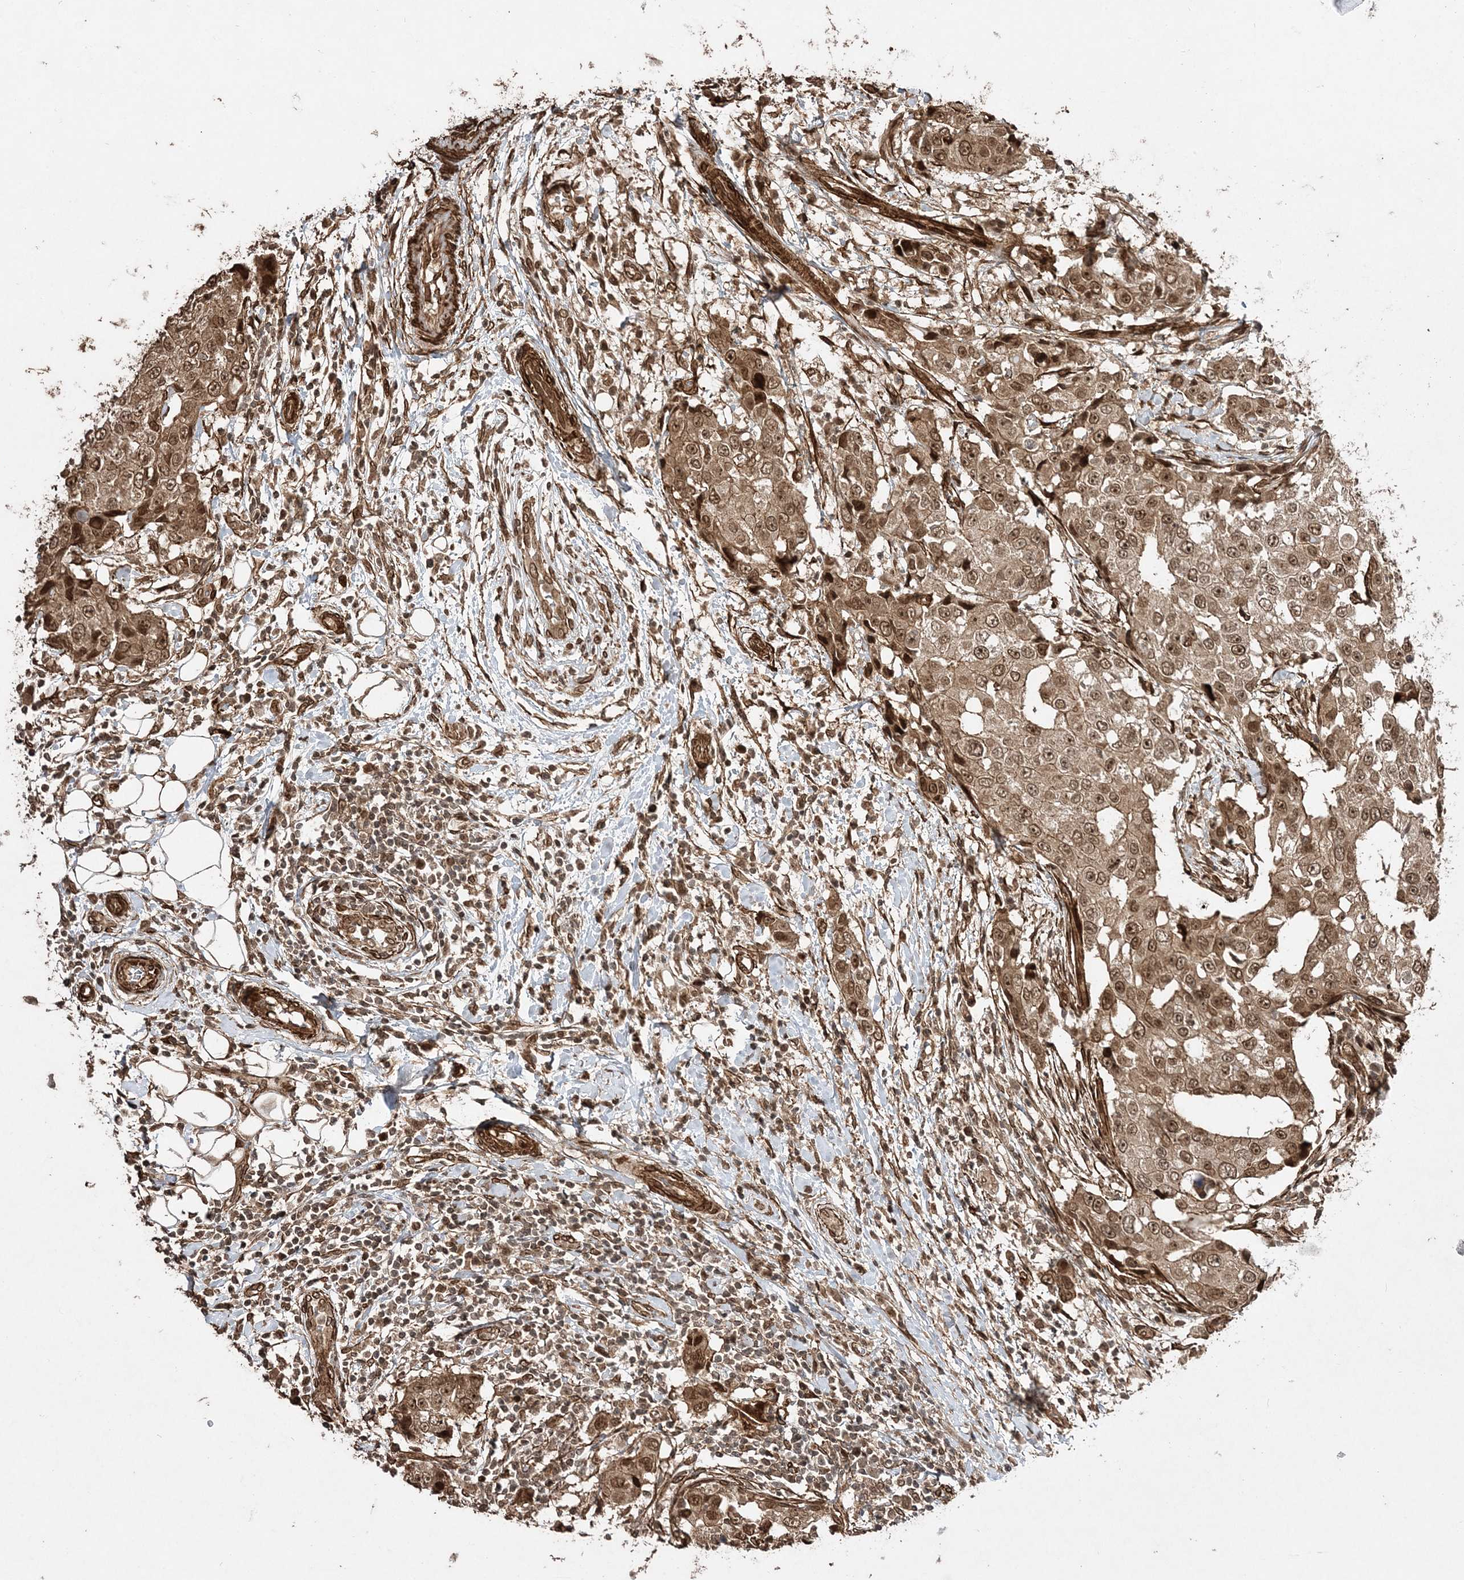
{"staining": {"intensity": "moderate", "quantity": ">75%", "location": "cytoplasmic/membranous,nuclear"}, "tissue": "breast cancer", "cell_type": "Tumor cells", "image_type": "cancer", "snomed": [{"axis": "morphology", "description": "Duct carcinoma"}, {"axis": "topography", "description": "Breast"}], "caption": "Breast cancer (infiltrating ductal carcinoma) was stained to show a protein in brown. There is medium levels of moderate cytoplasmic/membranous and nuclear staining in about >75% of tumor cells. (DAB (3,3'-diaminobenzidine) IHC, brown staining for protein, blue staining for nuclei).", "gene": "ETAA1", "patient": {"sex": "female", "age": 27}}